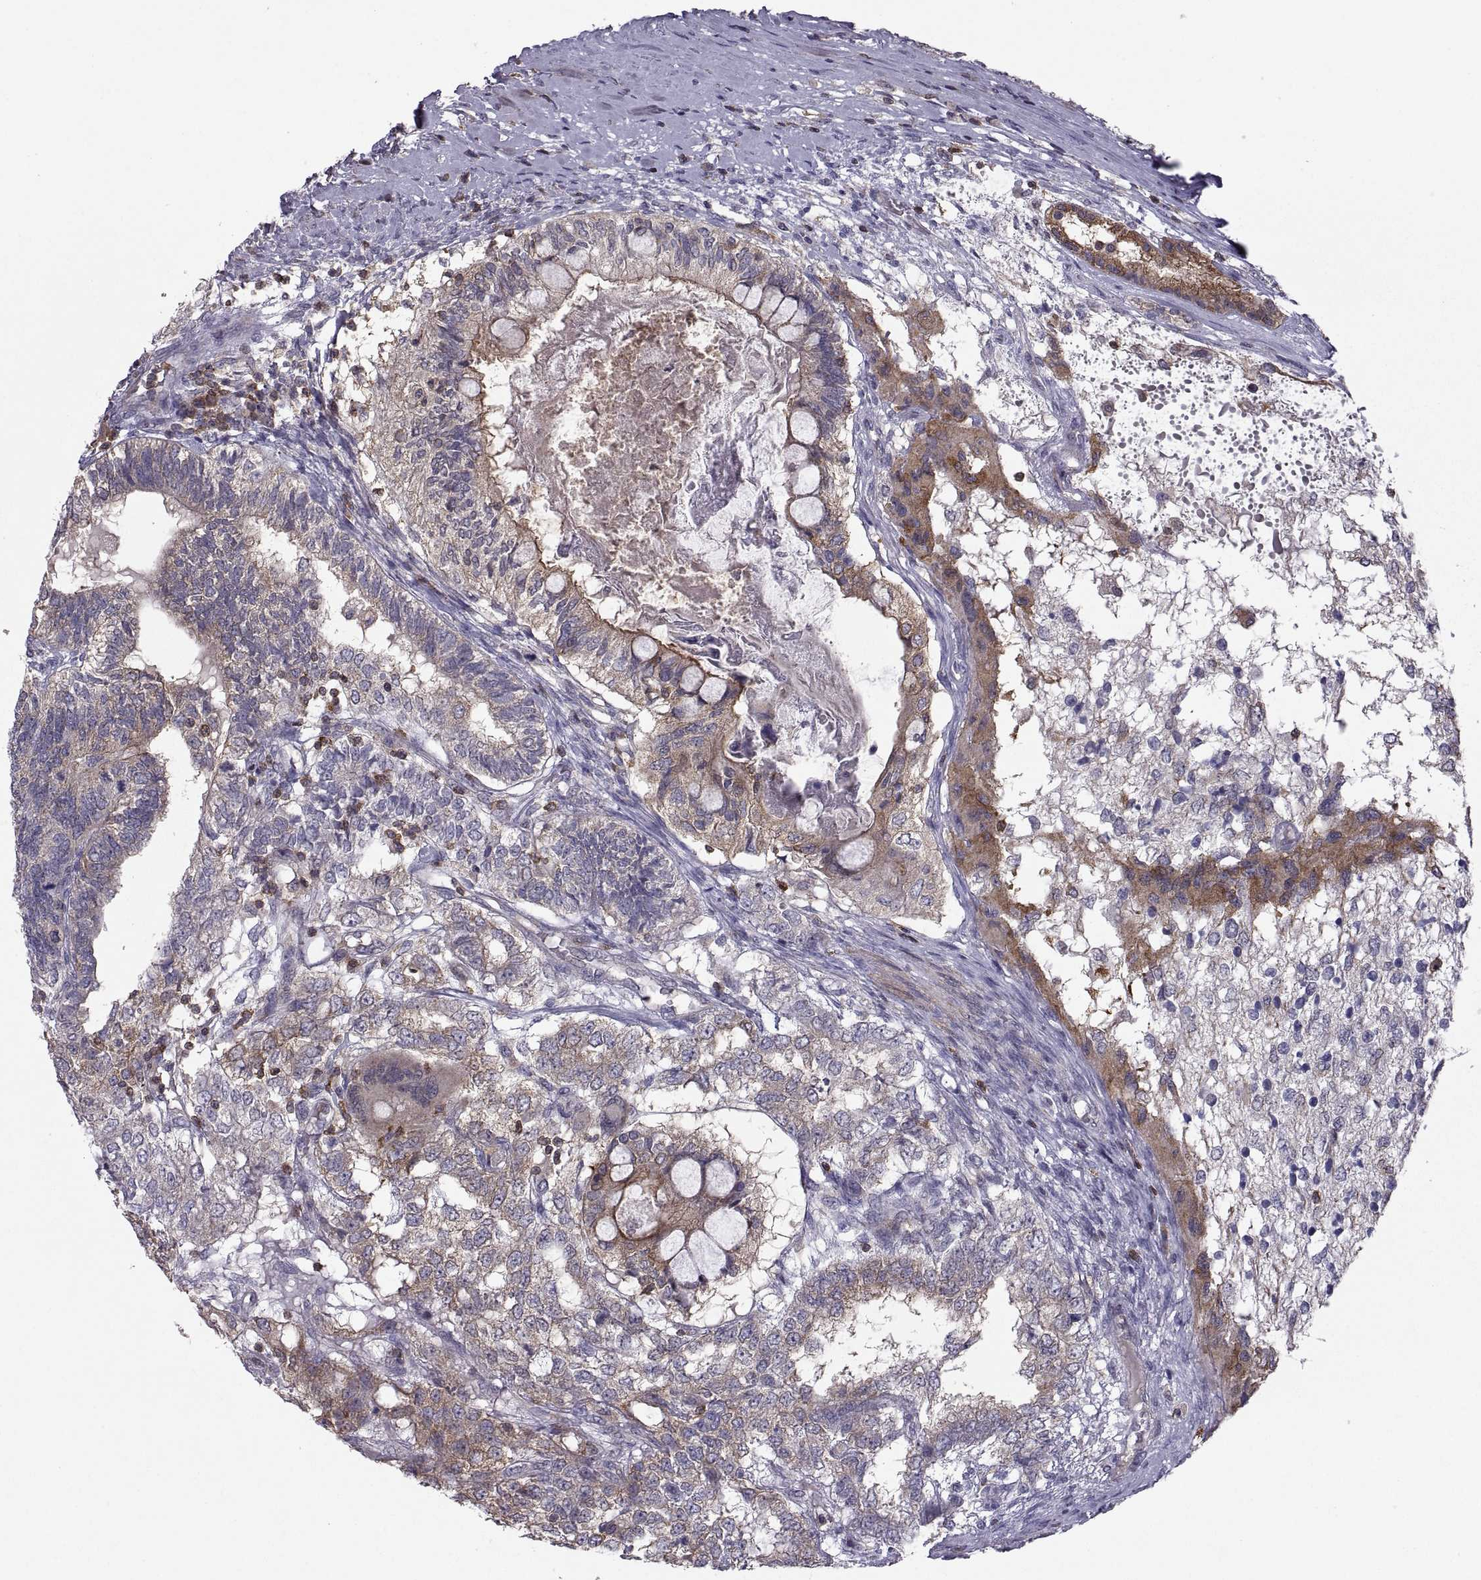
{"staining": {"intensity": "moderate", "quantity": "<25%", "location": "cytoplasmic/membranous"}, "tissue": "testis cancer", "cell_type": "Tumor cells", "image_type": "cancer", "snomed": [{"axis": "morphology", "description": "Seminoma, NOS"}, {"axis": "morphology", "description": "Carcinoma, Embryonal, NOS"}, {"axis": "topography", "description": "Testis"}], "caption": "Moderate cytoplasmic/membranous staining is present in about <25% of tumor cells in seminoma (testis). The staining is performed using DAB brown chromogen to label protein expression. The nuclei are counter-stained blue using hematoxylin.", "gene": "EZR", "patient": {"sex": "male", "age": 41}}